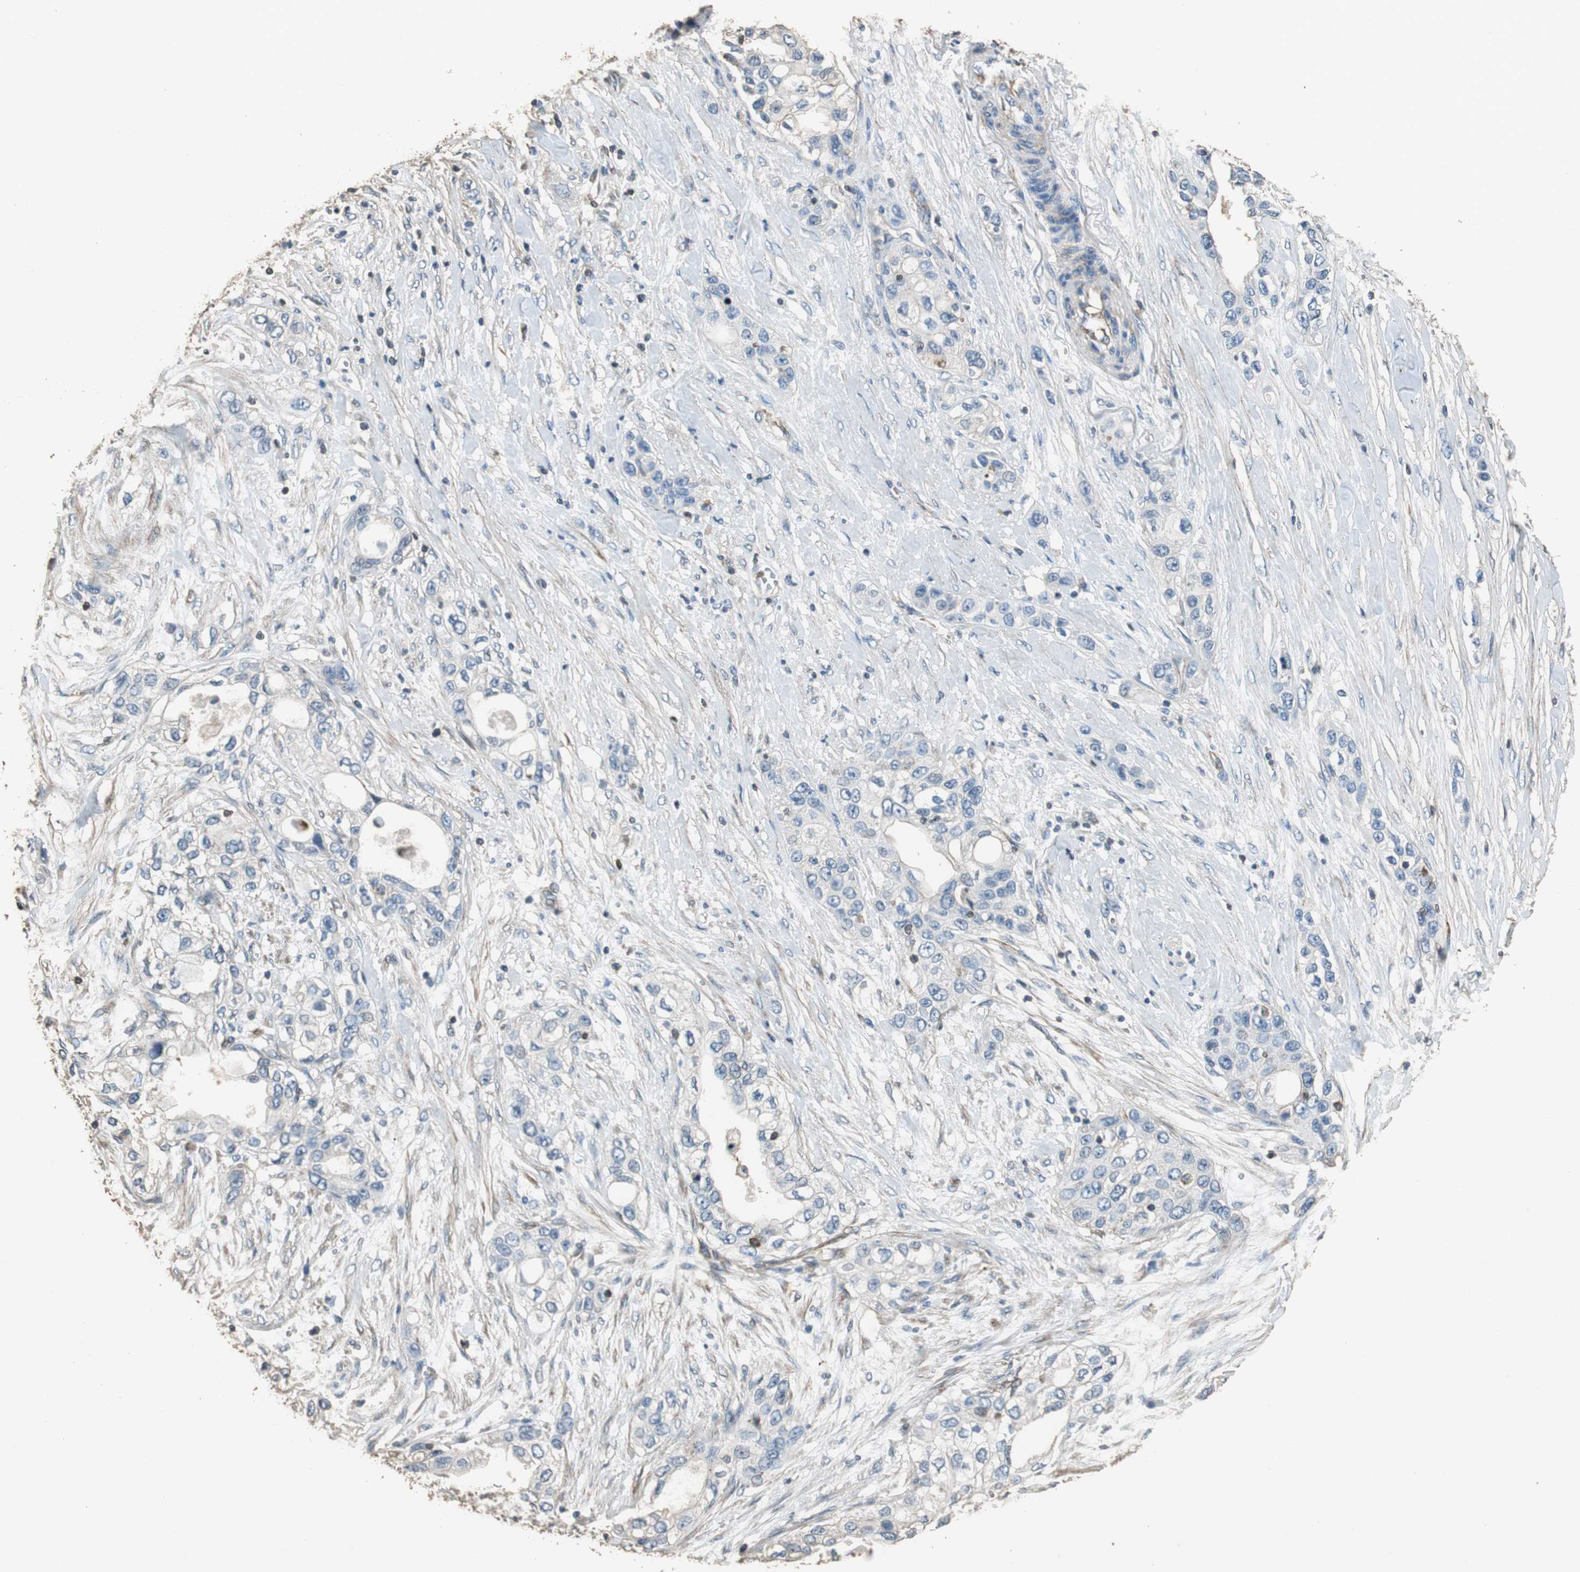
{"staining": {"intensity": "negative", "quantity": "none", "location": "none"}, "tissue": "pancreatic cancer", "cell_type": "Tumor cells", "image_type": "cancer", "snomed": [{"axis": "morphology", "description": "Adenocarcinoma, NOS"}, {"axis": "topography", "description": "Pancreas"}], "caption": "Immunohistochemistry (IHC) histopathology image of human pancreatic cancer (adenocarcinoma) stained for a protein (brown), which shows no positivity in tumor cells.", "gene": "PRKRA", "patient": {"sex": "female", "age": 70}}